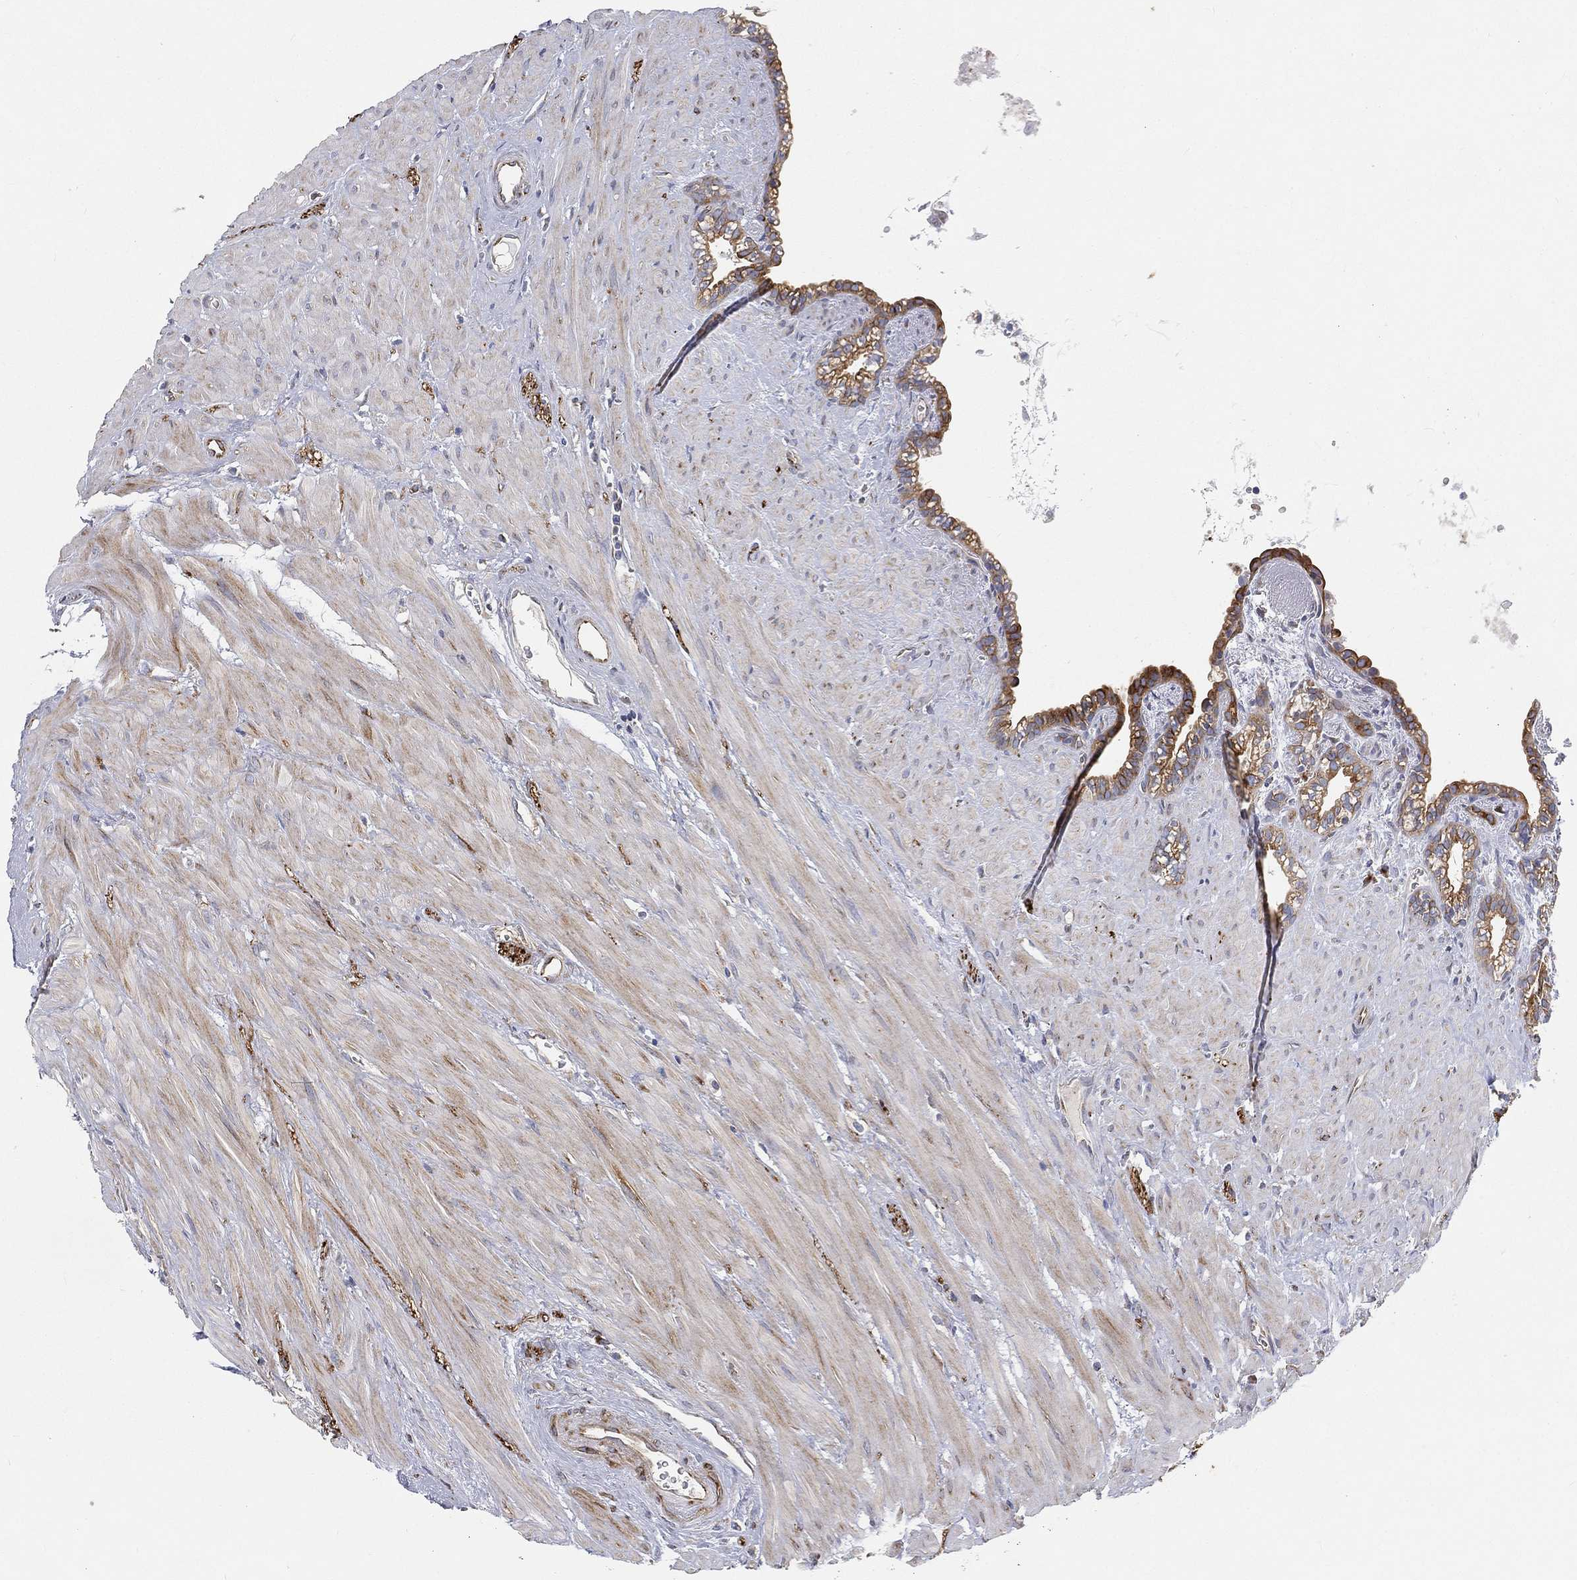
{"staining": {"intensity": "moderate", "quantity": "25%-75%", "location": "cytoplasmic/membranous"}, "tissue": "seminal vesicle", "cell_type": "Glandular cells", "image_type": "normal", "snomed": [{"axis": "morphology", "description": "Normal tissue, NOS"}, {"axis": "morphology", "description": "Urothelial carcinoma, NOS"}, {"axis": "topography", "description": "Urinary bladder"}, {"axis": "topography", "description": "Seminal veicle"}], "caption": "Brown immunohistochemical staining in normal seminal vesicle shows moderate cytoplasmic/membranous staining in about 25%-75% of glandular cells. The protein is stained brown, and the nuclei are stained in blue (DAB (3,3'-diaminobenzidine) IHC with brightfield microscopy, high magnification).", "gene": "TMEM25", "patient": {"sex": "male", "age": 76}}